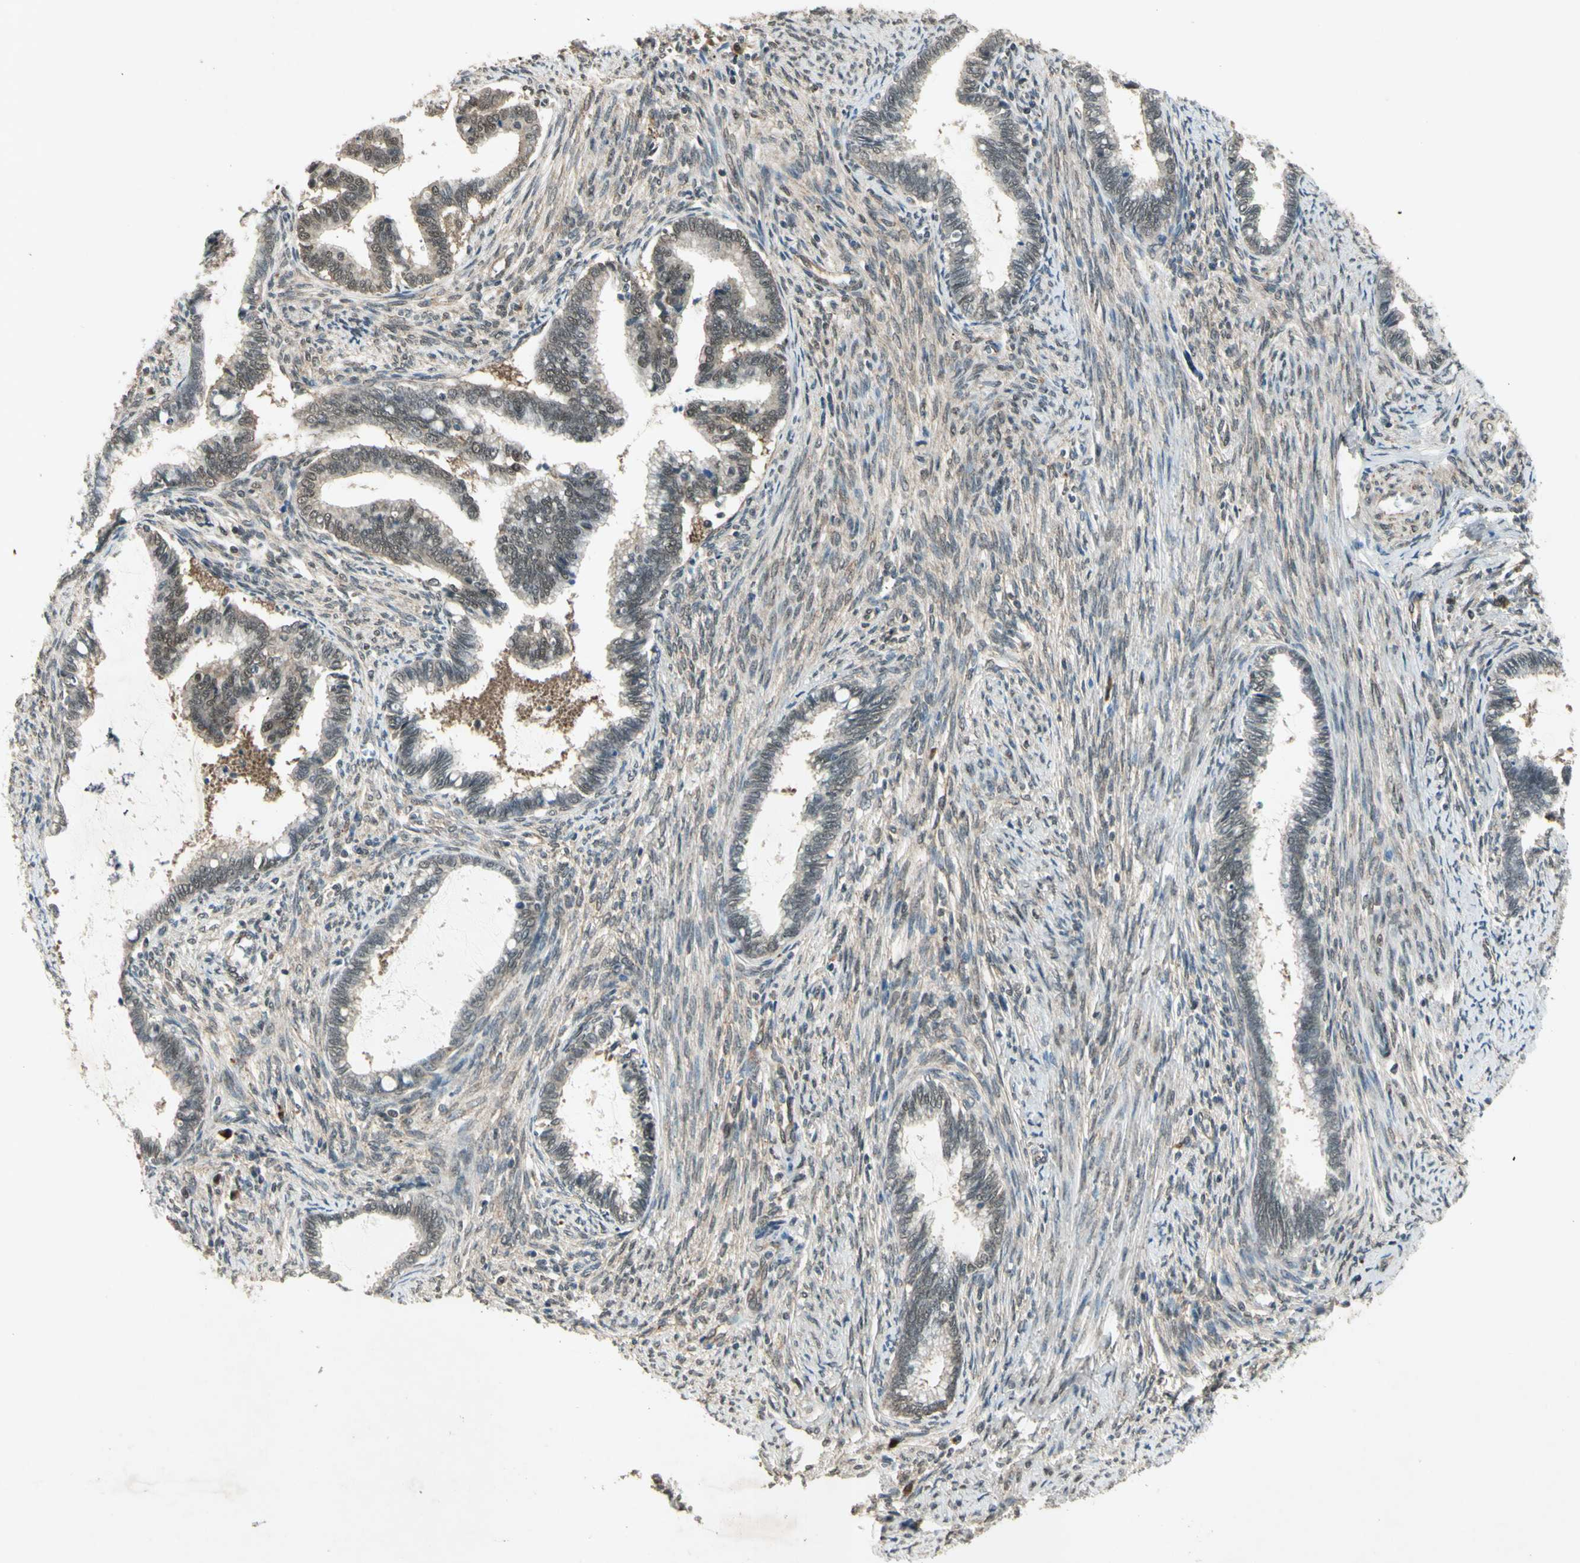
{"staining": {"intensity": "weak", "quantity": ">75%", "location": "nuclear"}, "tissue": "cervical cancer", "cell_type": "Tumor cells", "image_type": "cancer", "snomed": [{"axis": "morphology", "description": "Adenocarcinoma, NOS"}, {"axis": "topography", "description": "Cervix"}], "caption": "Cervical cancer (adenocarcinoma) tissue exhibits weak nuclear positivity in approximately >75% of tumor cells", "gene": "PSMD5", "patient": {"sex": "female", "age": 44}}